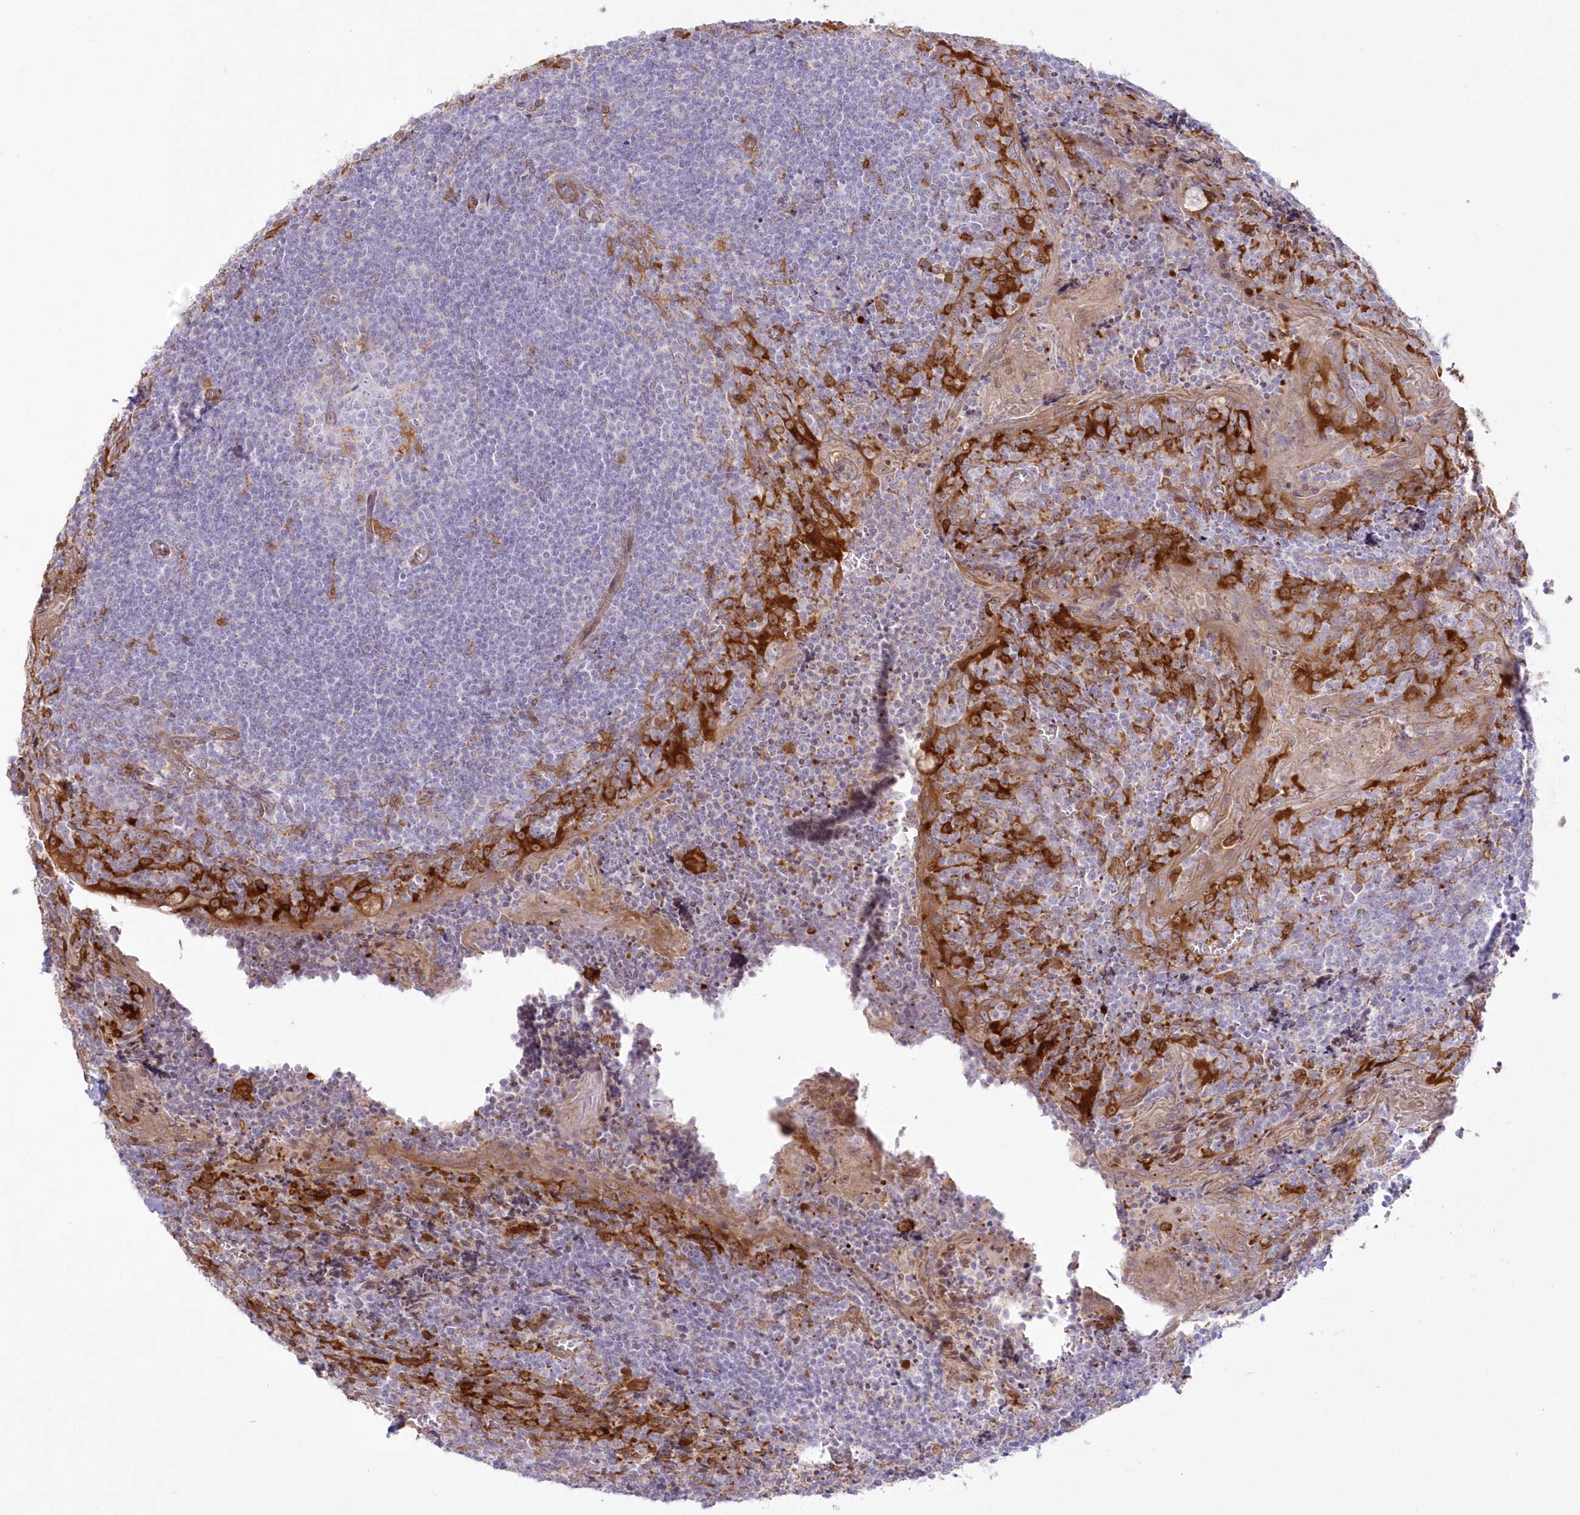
{"staining": {"intensity": "negative", "quantity": "none", "location": "none"}, "tissue": "tonsil", "cell_type": "Germinal center cells", "image_type": "normal", "snomed": [{"axis": "morphology", "description": "Normal tissue, NOS"}, {"axis": "topography", "description": "Tonsil"}], "caption": "Immunohistochemical staining of normal human tonsil displays no significant positivity in germinal center cells.", "gene": "SH3PXD2B", "patient": {"sex": "male", "age": 27}}